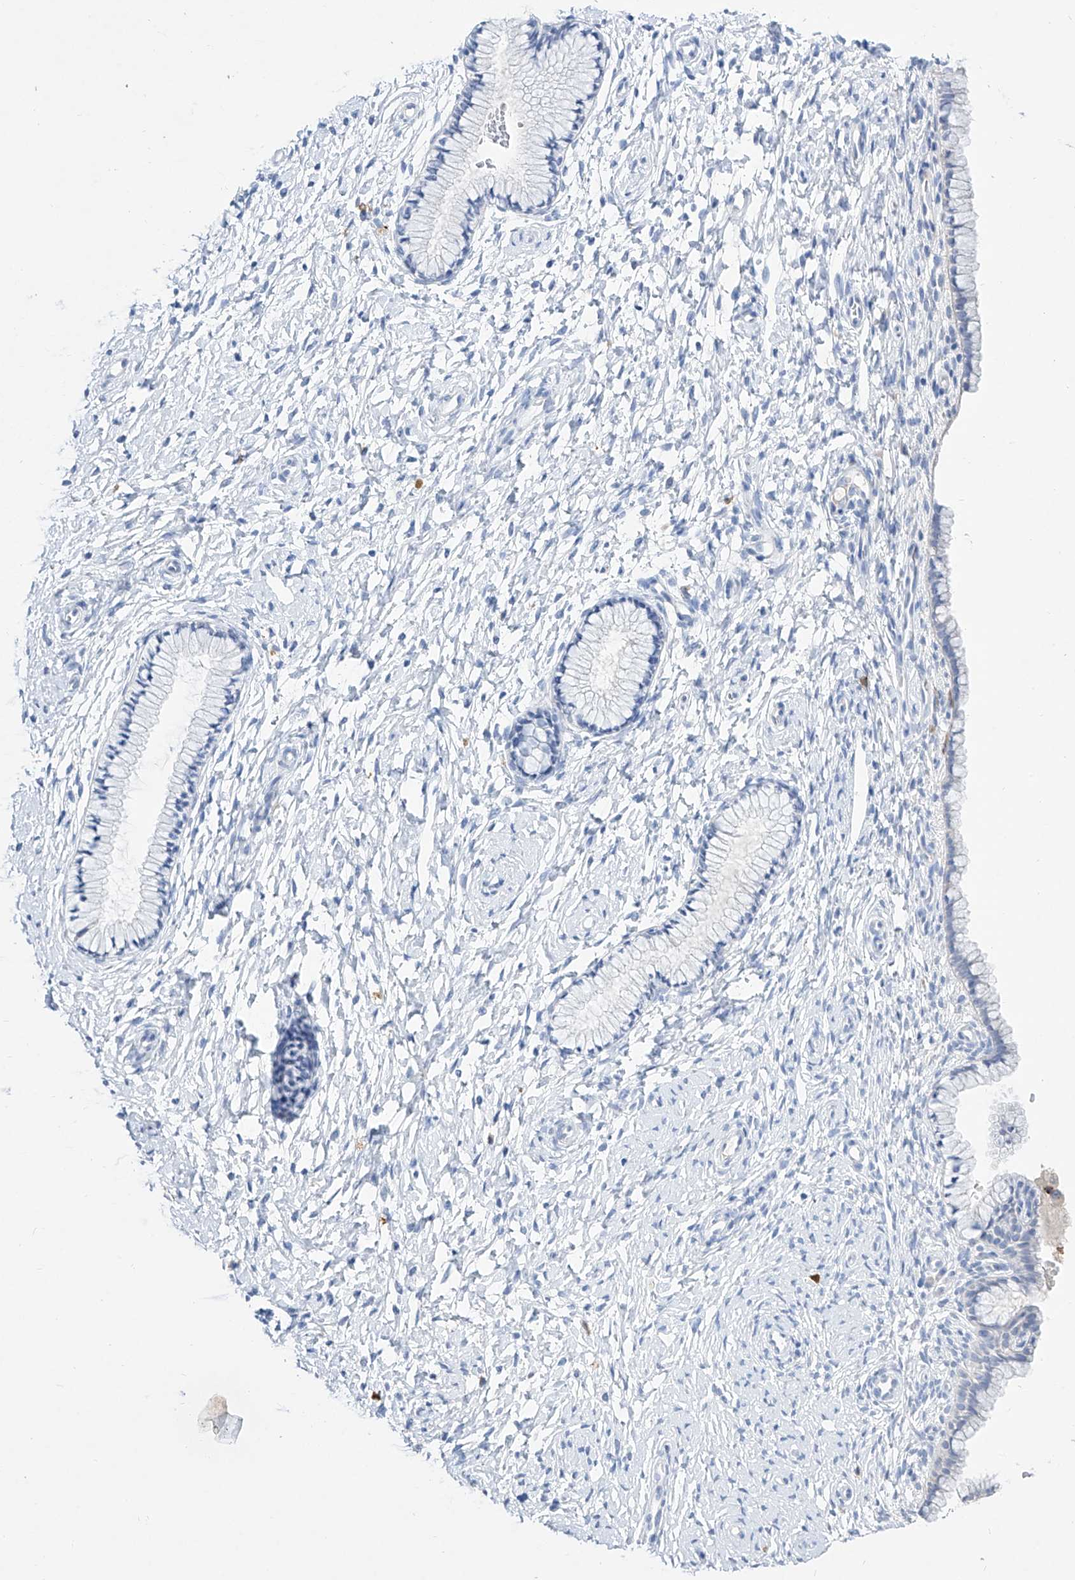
{"staining": {"intensity": "negative", "quantity": "none", "location": "none"}, "tissue": "cervix", "cell_type": "Glandular cells", "image_type": "normal", "snomed": [{"axis": "morphology", "description": "Normal tissue, NOS"}, {"axis": "topography", "description": "Cervix"}], "caption": "Immunohistochemistry of benign human cervix reveals no staining in glandular cells.", "gene": "TM7SF2", "patient": {"sex": "female", "age": 33}}